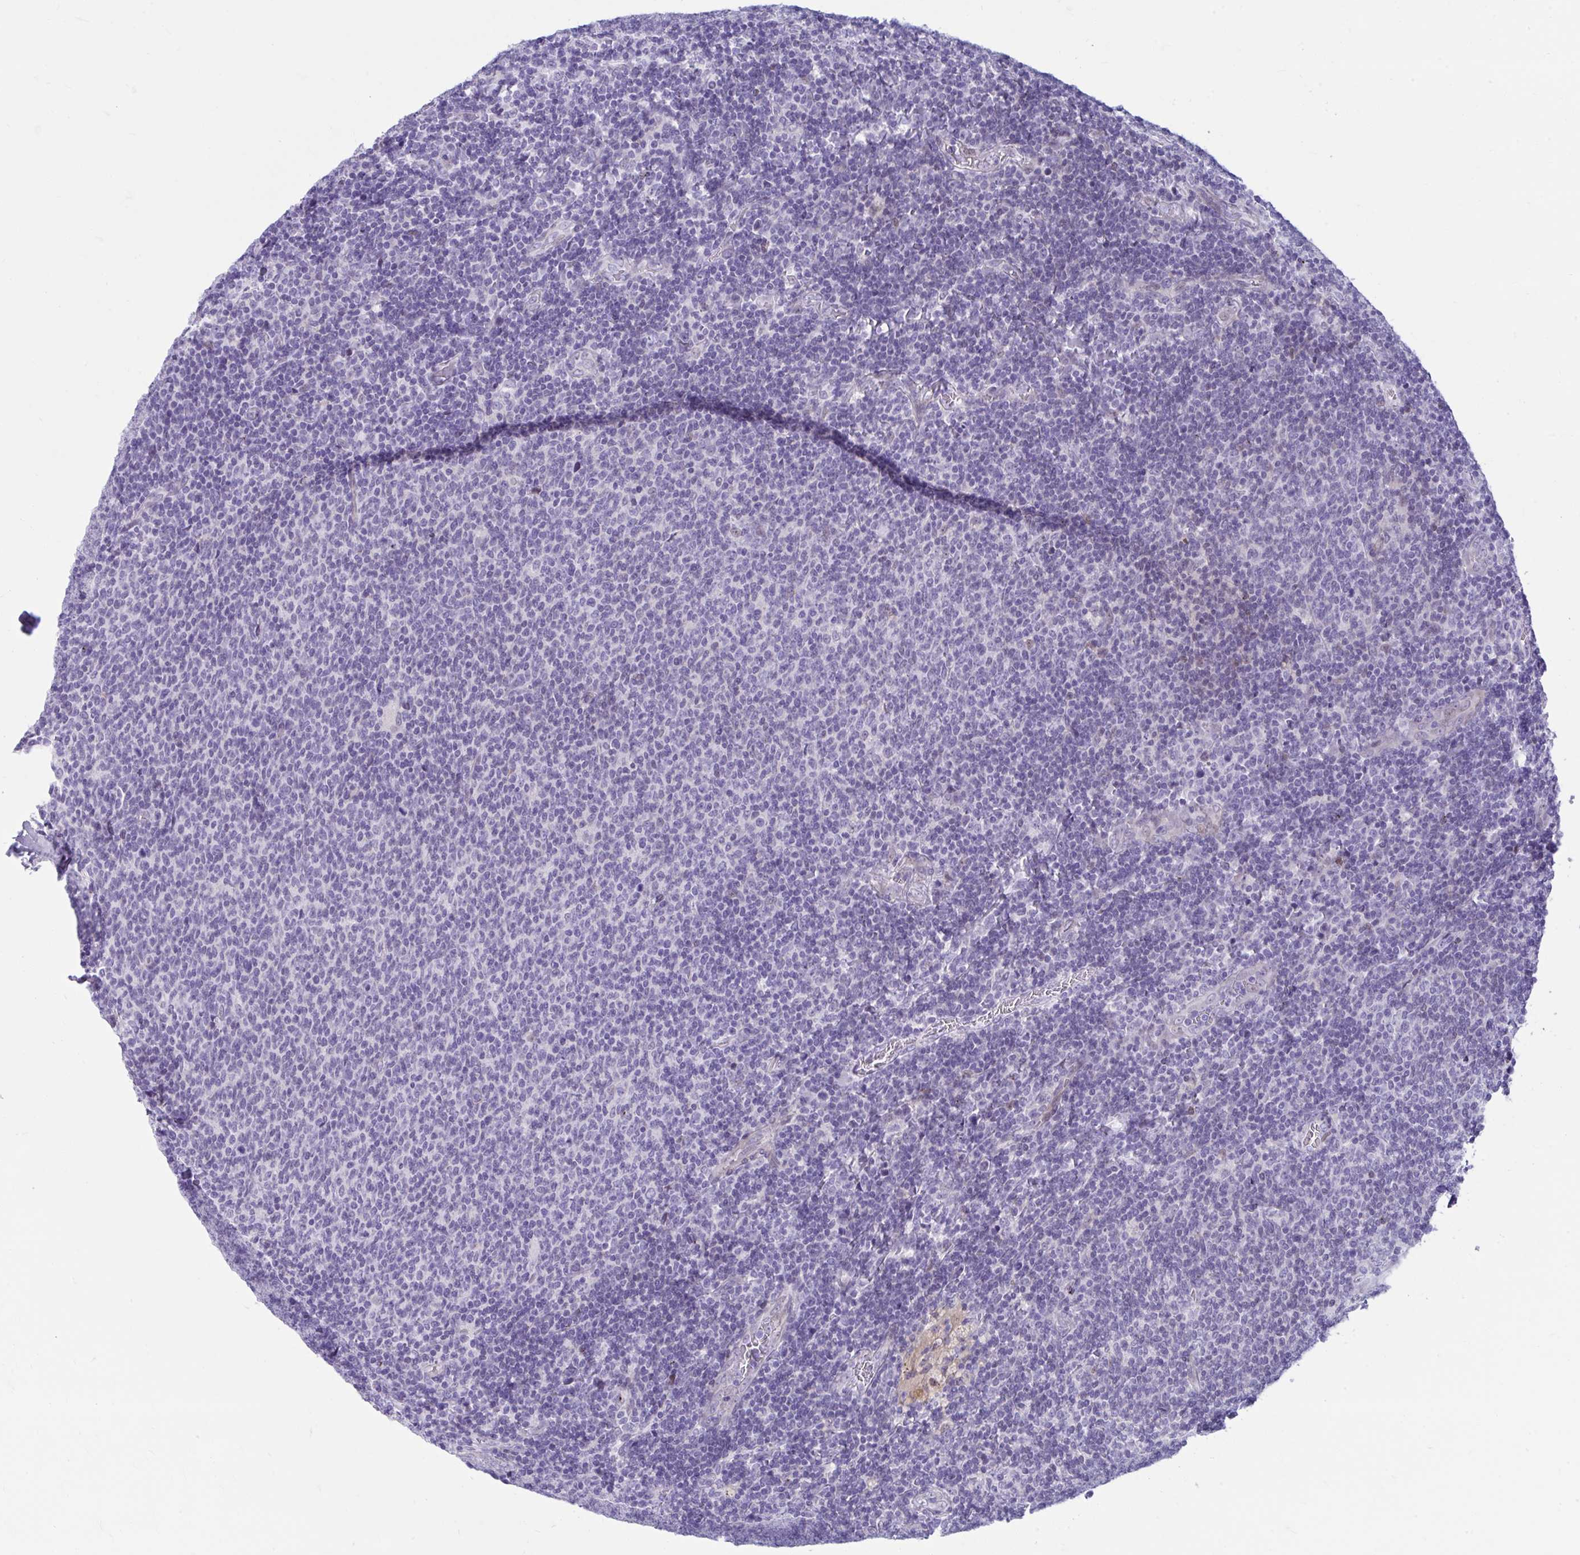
{"staining": {"intensity": "negative", "quantity": "none", "location": "none"}, "tissue": "lymphoma", "cell_type": "Tumor cells", "image_type": "cancer", "snomed": [{"axis": "morphology", "description": "Malignant lymphoma, non-Hodgkin's type, Low grade"}, {"axis": "topography", "description": "Lymph node"}], "caption": "Immunohistochemistry histopathology image of neoplastic tissue: low-grade malignant lymphoma, non-Hodgkin's type stained with DAB displays no significant protein staining in tumor cells.", "gene": "ISL1", "patient": {"sex": "male", "age": 52}}